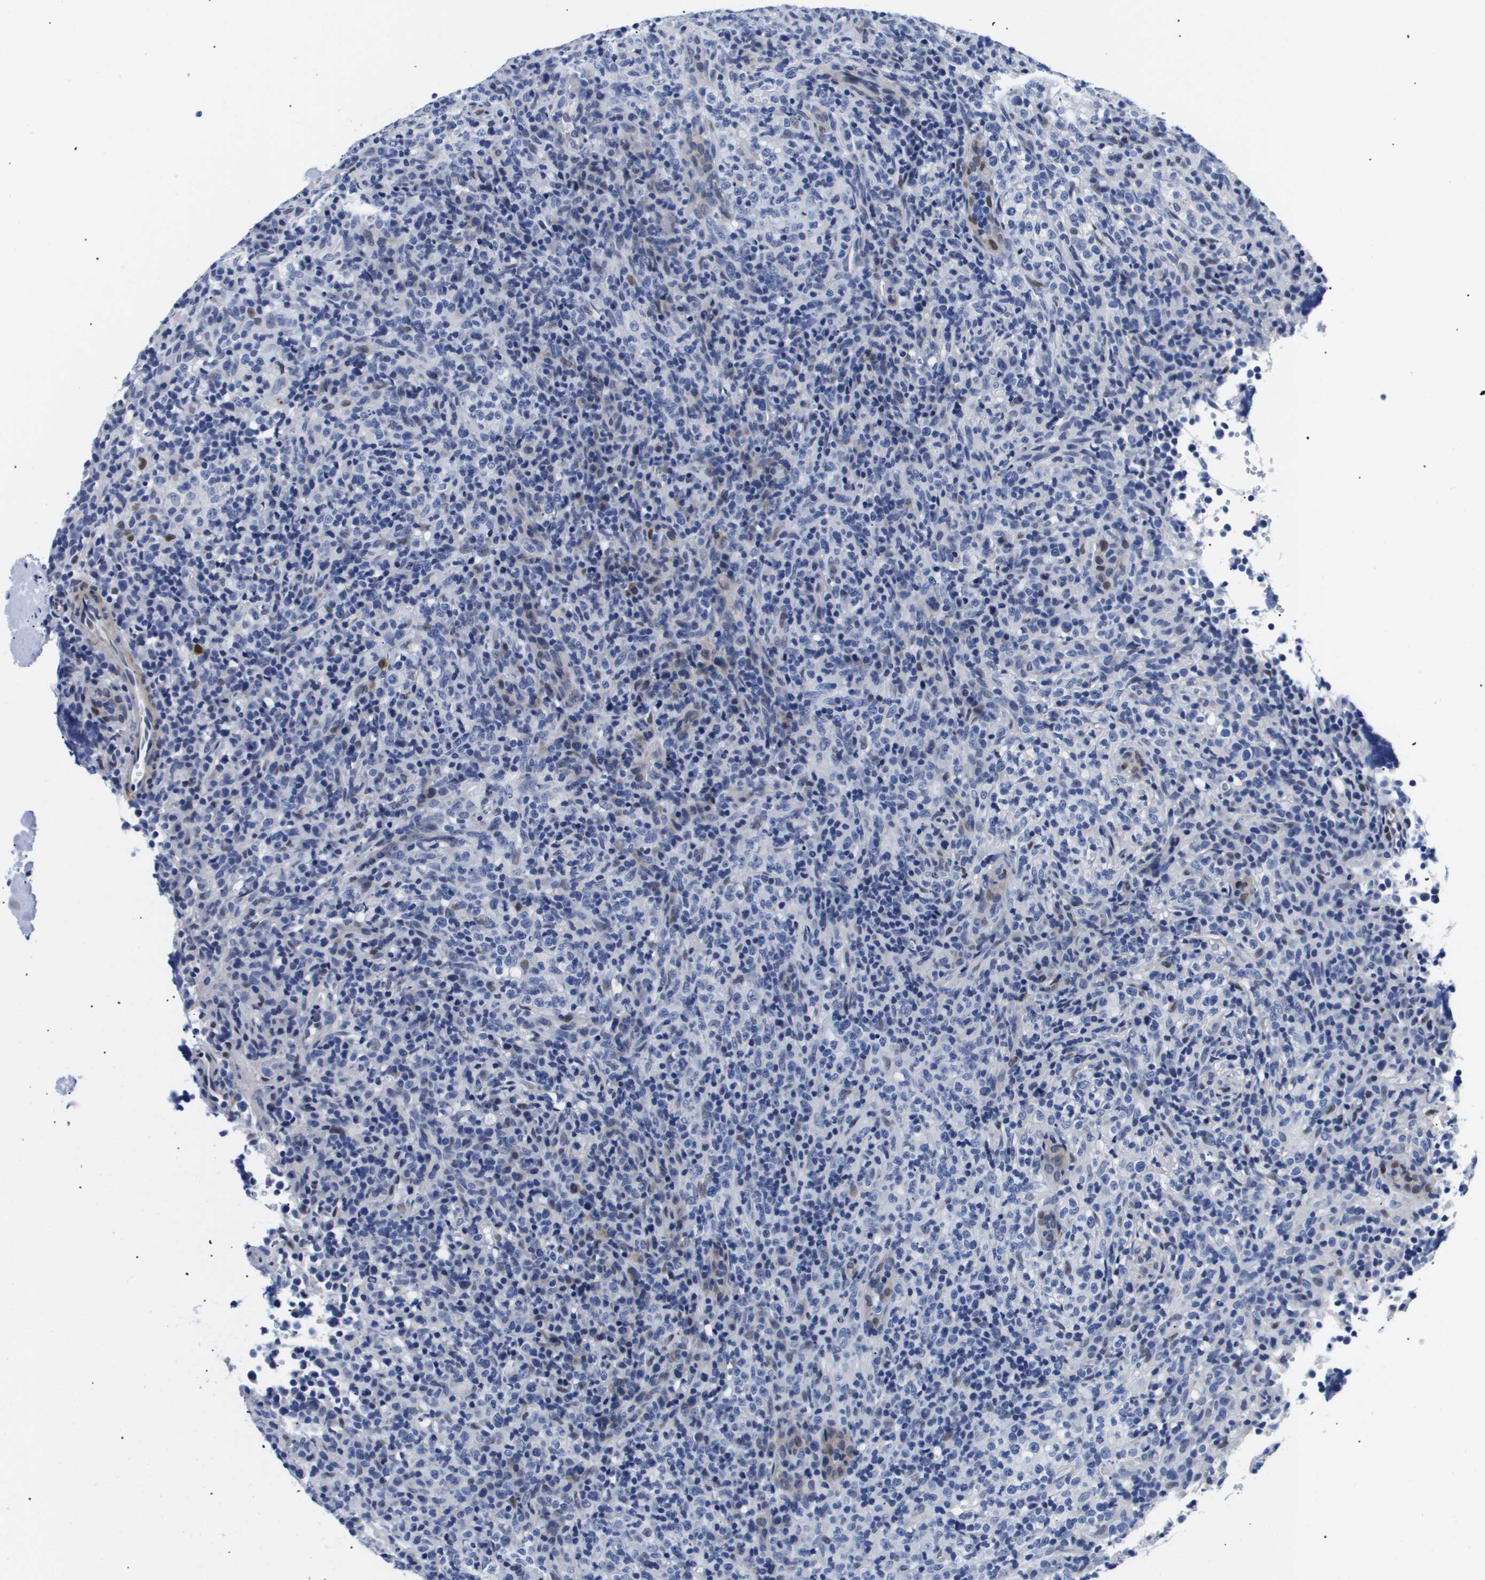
{"staining": {"intensity": "negative", "quantity": "none", "location": "none"}, "tissue": "lymphoma", "cell_type": "Tumor cells", "image_type": "cancer", "snomed": [{"axis": "morphology", "description": "Malignant lymphoma, non-Hodgkin's type, High grade"}, {"axis": "topography", "description": "Lymph node"}], "caption": "IHC histopathology image of neoplastic tissue: high-grade malignant lymphoma, non-Hodgkin's type stained with DAB shows no significant protein expression in tumor cells.", "gene": "SHD", "patient": {"sex": "female", "age": 76}}